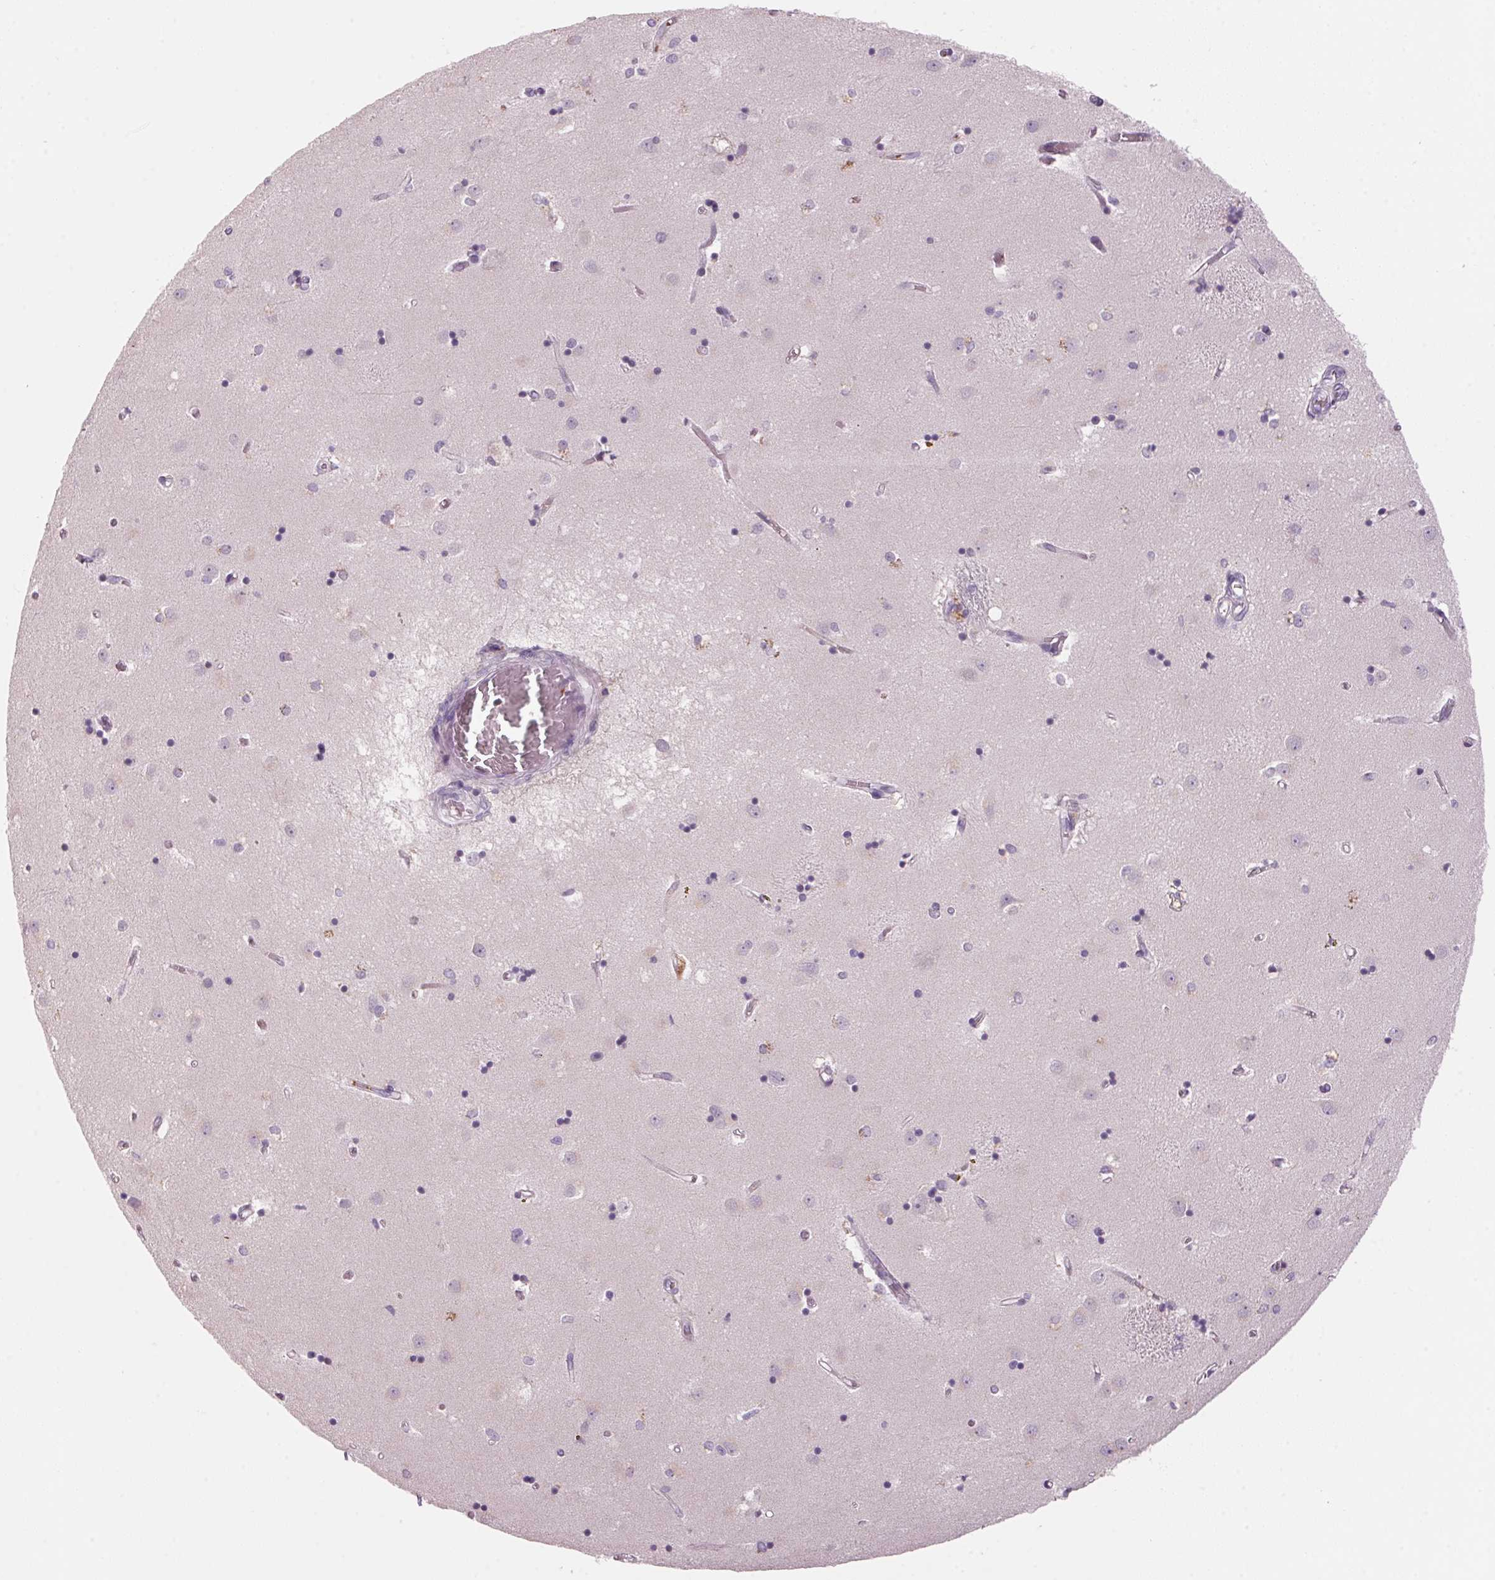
{"staining": {"intensity": "negative", "quantity": "none", "location": "none"}, "tissue": "caudate", "cell_type": "Glial cells", "image_type": "normal", "snomed": [{"axis": "morphology", "description": "Normal tissue, NOS"}, {"axis": "topography", "description": "Lateral ventricle wall"}], "caption": "This is a image of immunohistochemistry (IHC) staining of unremarkable caudate, which shows no staining in glial cells. (DAB (3,3'-diaminobenzidine) immunohistochemistry (IHC) visualized using brightfield microscopy, high magnification).", "gene": "ADAM20", "patient": {"sex": "male", "age": 54}}